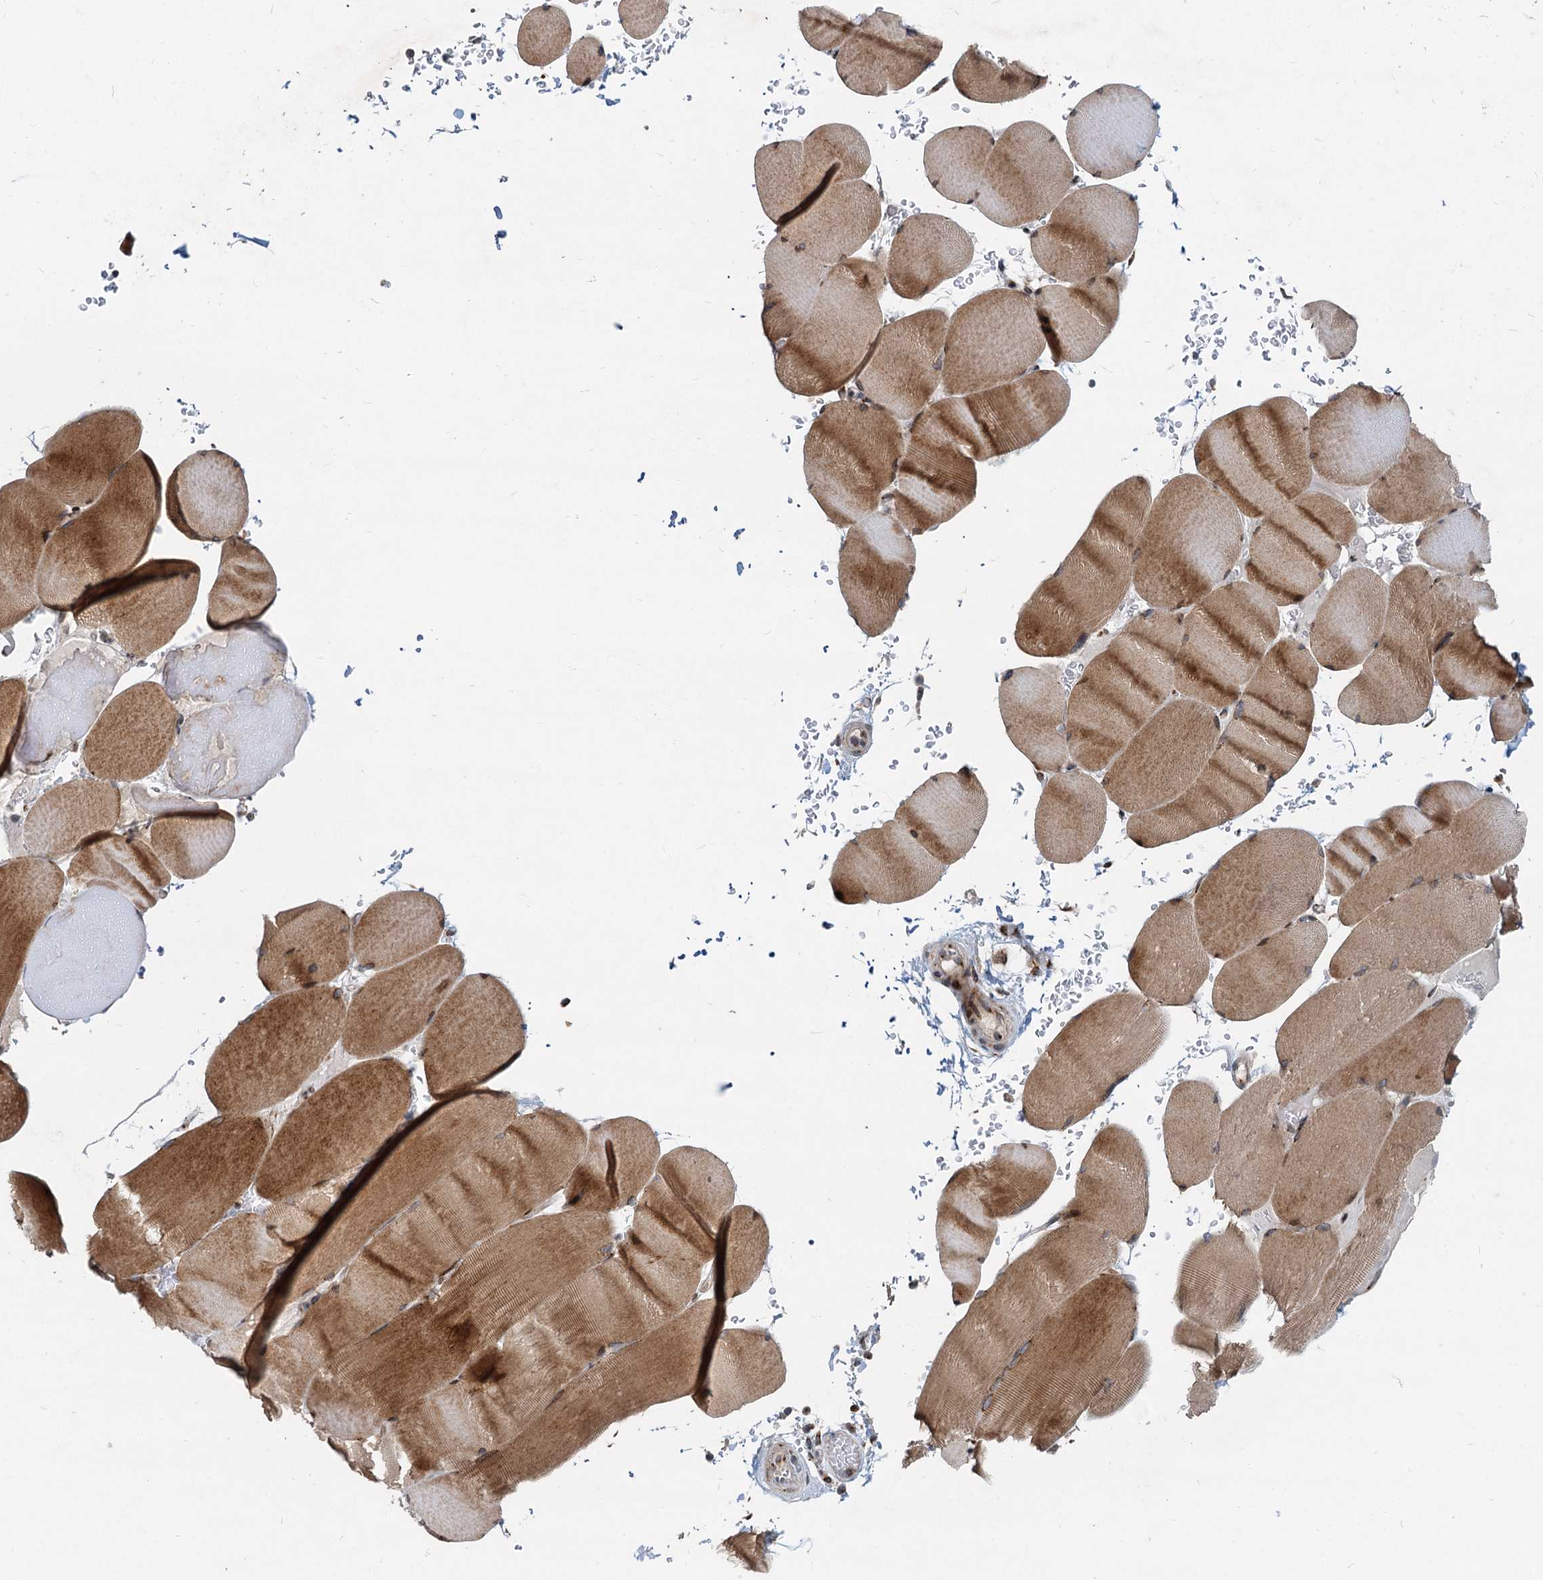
{"staining": {"intensity": "moderate", "quantity": ">75%", "location": "cytoplasmic/membranous"}, "tissue": "skeletal muscle", "cell_type": "Myocytes", "image_type": "normal", "snomed": [{"axis": "morphology", "description": "Normal tissue, NOS"}, {"axis": "topography", "description": "Skeletal muscle"}, {"axis": "topography", "description": "Head-Neck"}], "caption": "Brown immunohistochemical staining in normal human skeletal muscle reveals moderate cytoplasmic/membranous positivity in about >75% of myocytes.", "gene": "CEP68", "patient": {"sex": "male", "age": 66}}